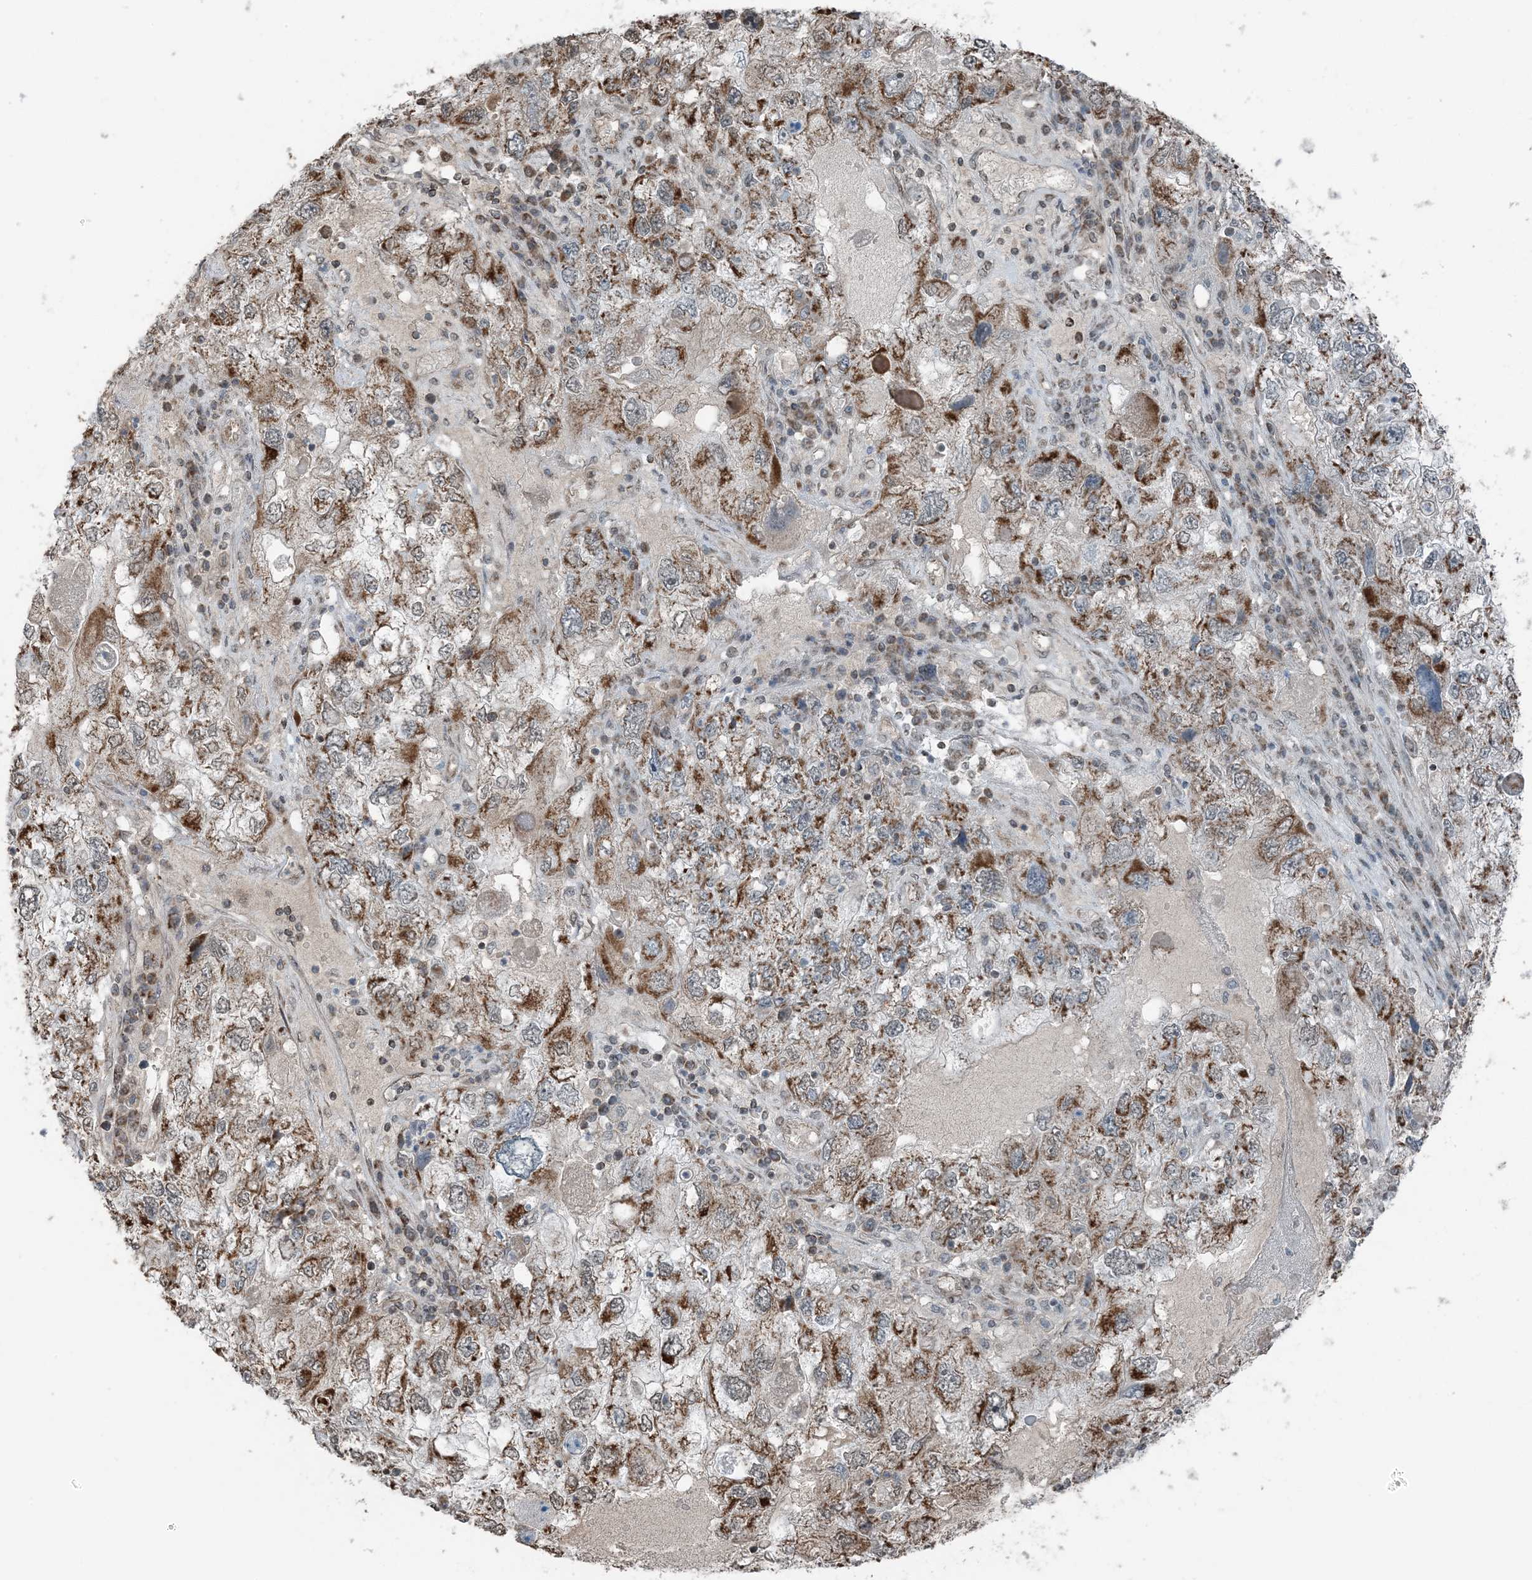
{"staining": {"intensity": "moderate", "quantity": ">75%", "location": "cytoplasmic/membranous"}, "tissue": "endometrial cancer", "cell_type": "Tumor cells", "image_type": "cancer", "snomed": [{"axis": "morphology", "description": "Adenocarcinoma, NOS"}, {"axis": "topography", "description": "Endometrium"}], "caption": "A medium amount of moderate cytoplasmic/membranous staining is present in approximately >75% of tumor cells in adenocarcinoma (endometrial) tissue.", "gene": "PILRB", "patient": {"sex": "female", "age": 49}}